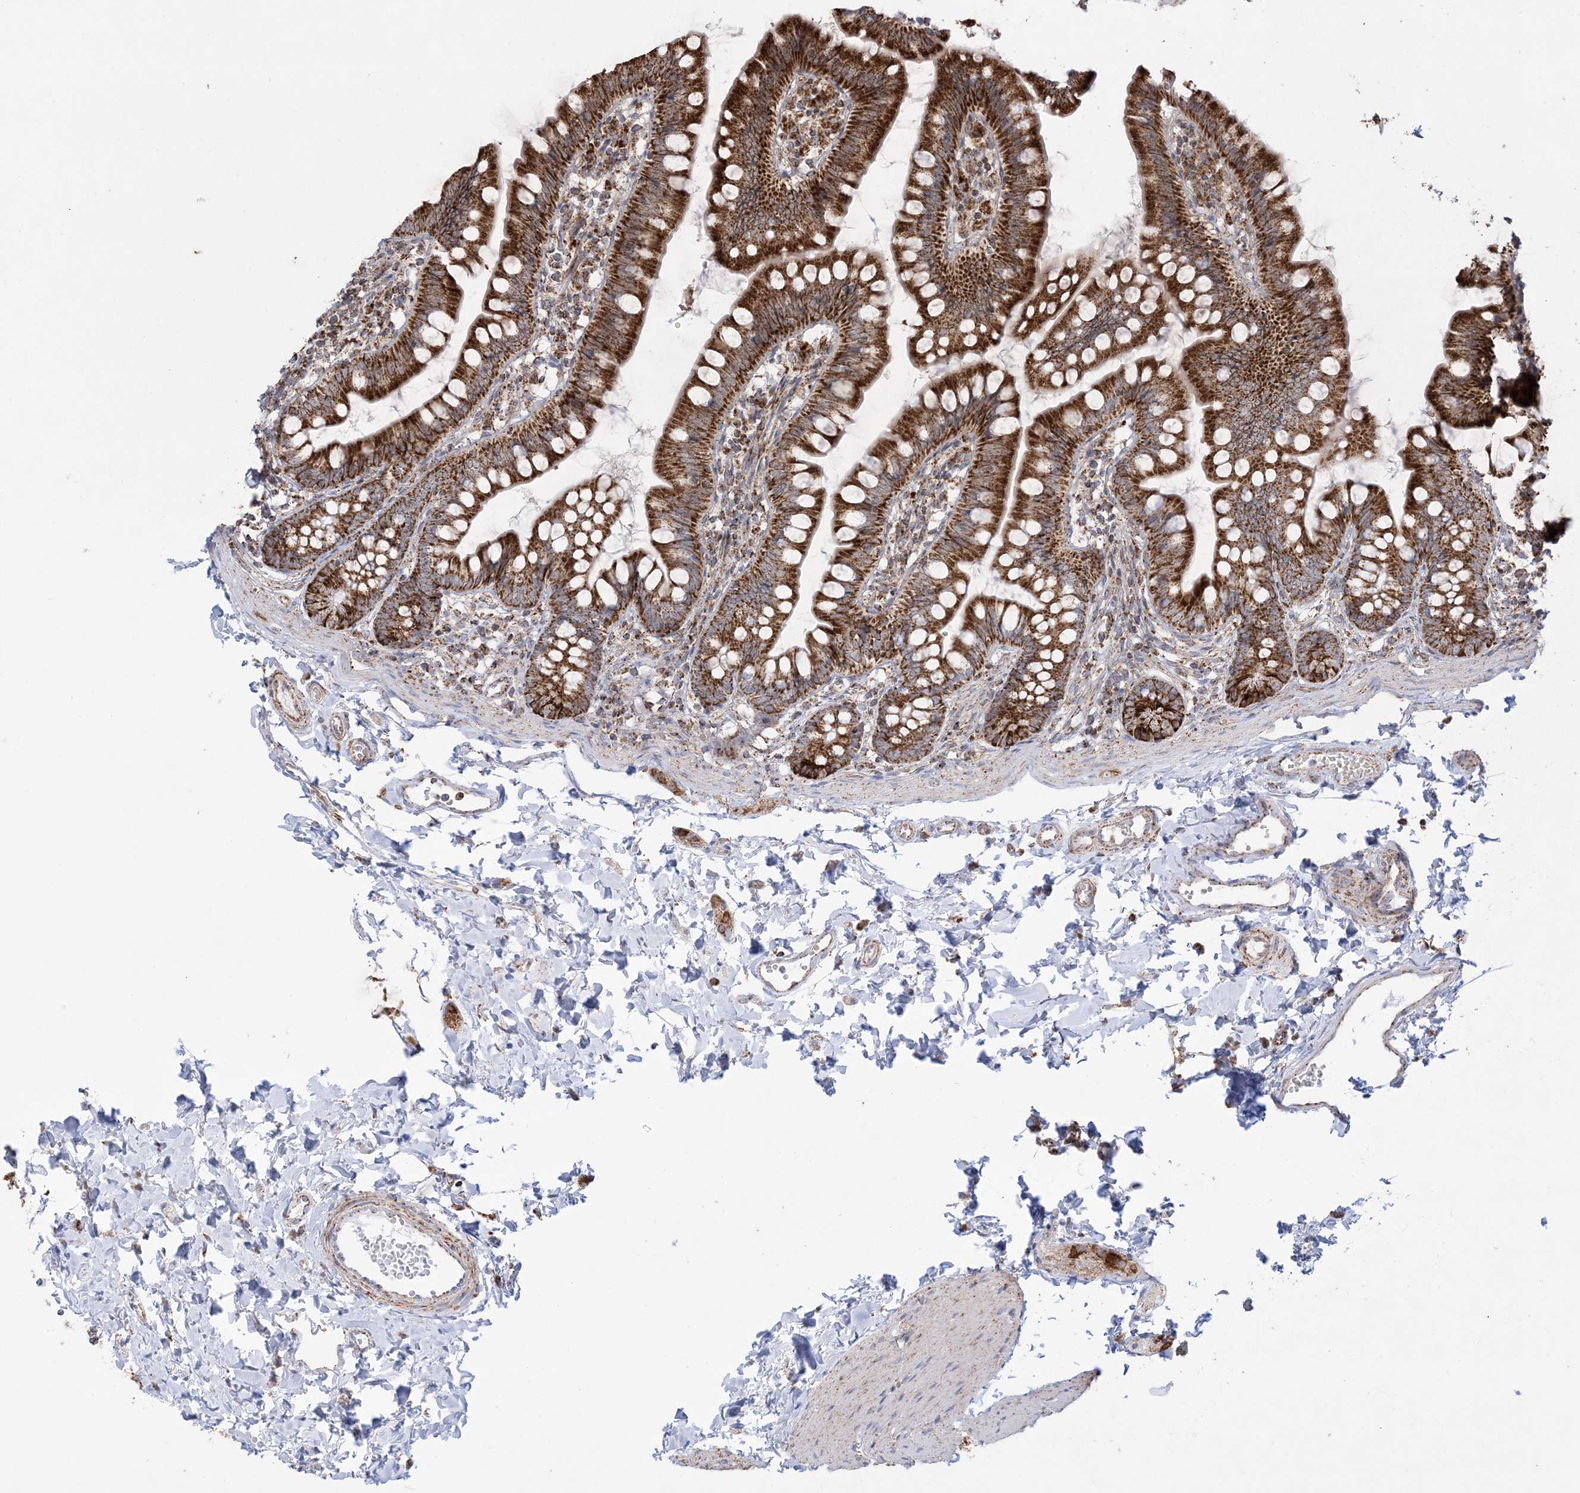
{"staining": {"intensity": "strong", "quantity": ">75%", "location": "cytoplasmic/membranous"}, "tissue": "small intestine", "cell_type": "Glandular cells", "image_type": "normal", "snomed": [{"axis": "morphology", "description": "Normal tissue, NOS"}, {"axis": "topography", "description": "Small intestine"}], "caption": "High-magnification brightfield microscopy of normal small intestine stained with DAB (brown) and counterstained with hematoxylin (blue). glandular cells exhibit strong cytoplasmic/membranous positivity is identified in about>75% of cells. Ihc stains the protein in brown and the nuclei are stained blue.", "gene": "MRPS36", "patient": {"sex": "male", "age": 7}}